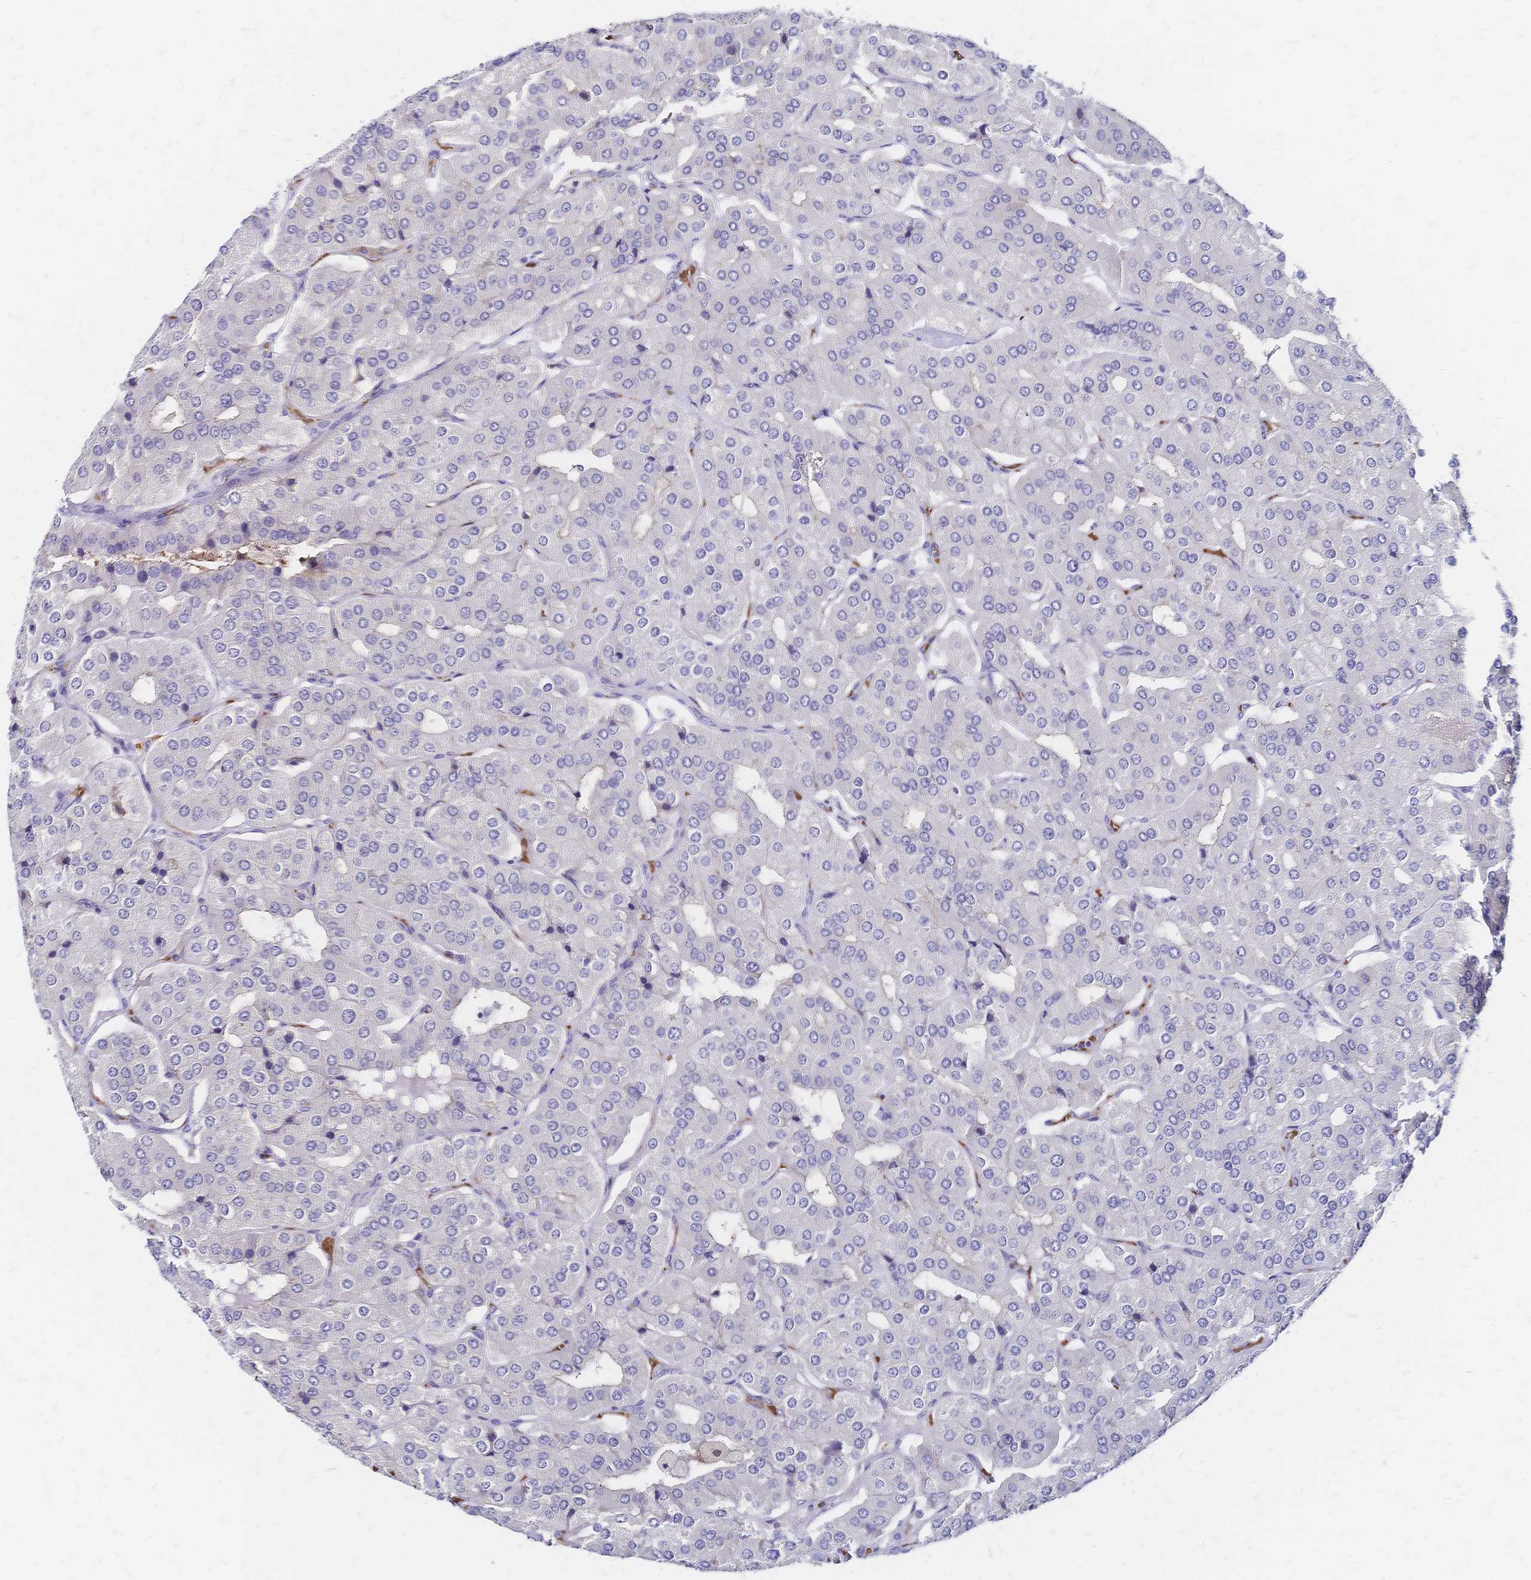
{"staining": {"intensity": "negative", "quantity": "none", "location": "none"}, "tissue": "parathyroid gland", "cell_type": "Glandular cells", "image_type": "normal", "snomed": [{"axis": "morphology", "description": "Normal tissue, NOS"}, {"axis": "morphology", "description": "Adenoma, NOS"}, {"axis": "topography", "description": "Parathyroid gland"}], "caption": "Immunohistochemistry image of unremarkable parathyroid gland: parathyroid gland stained with DAB (3,3'-diaminobenzidine) shows no significant protein positivity in glandular cells. (DAB IHC visualized using brightfield microscopy, high magnification).", "gene": "SLC5A1", "patient": {"sex": "female", "age": 86}}